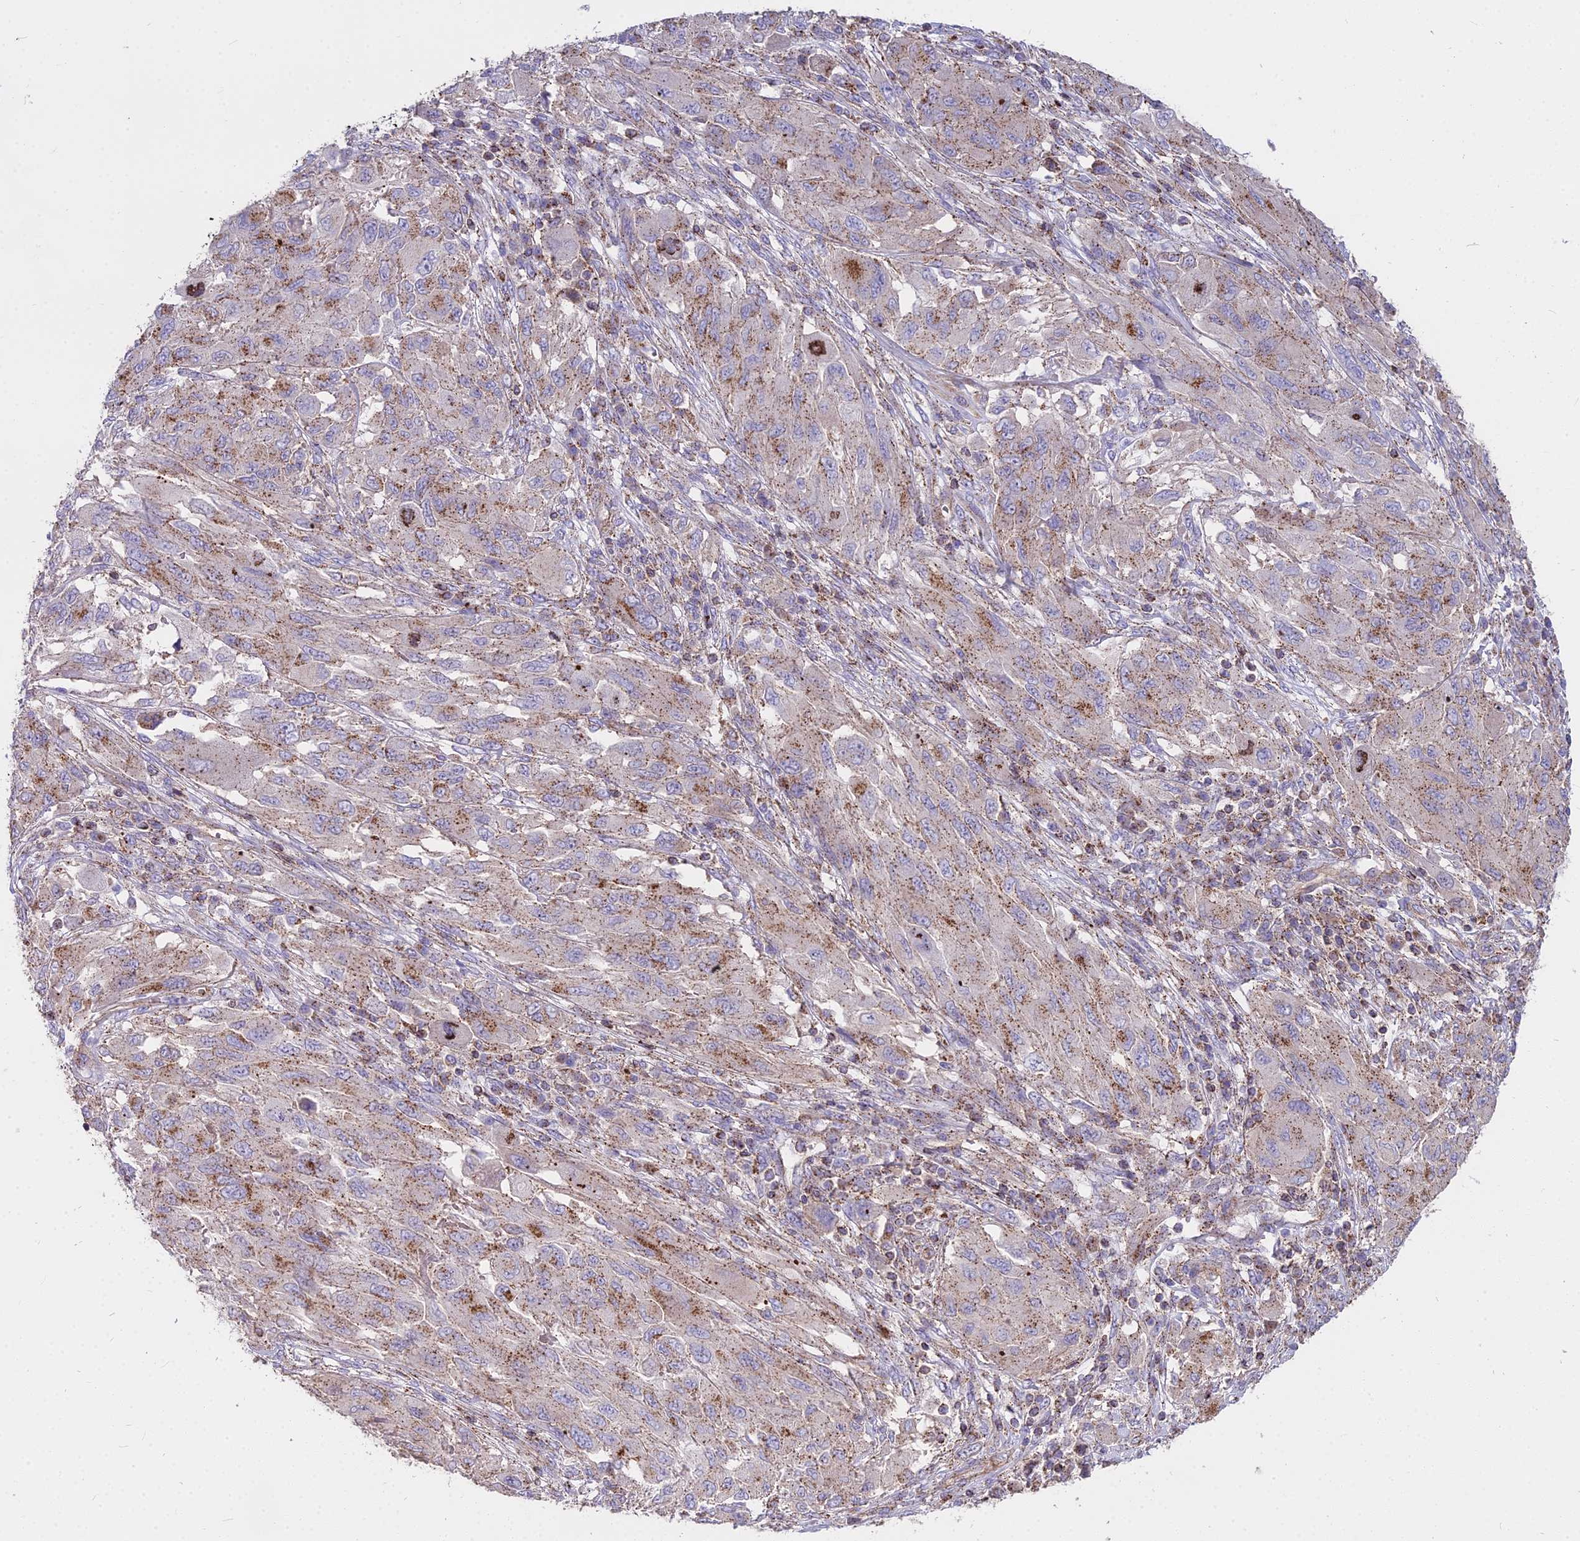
{"staining": {"intensity": "moderate", "quantity": ">75%", "location": "cytoplasmic/membranous"}, "tissue": "melanoma", "cell_type": "Tumor cells", "image_type": "cancer", "snomed": [{"axis": "morphology", "description": "Malignant melanoma, NOS"}, {"axis": "topography", "description": "Skin"}], "caption": "Tumor cells display medium levels of moderate cytoplasmic/membranous staining in about >75% of cells in human malignant melanoma.", "gene": "FRMPD1", "patient": {"sex": "female", "age": 91}}